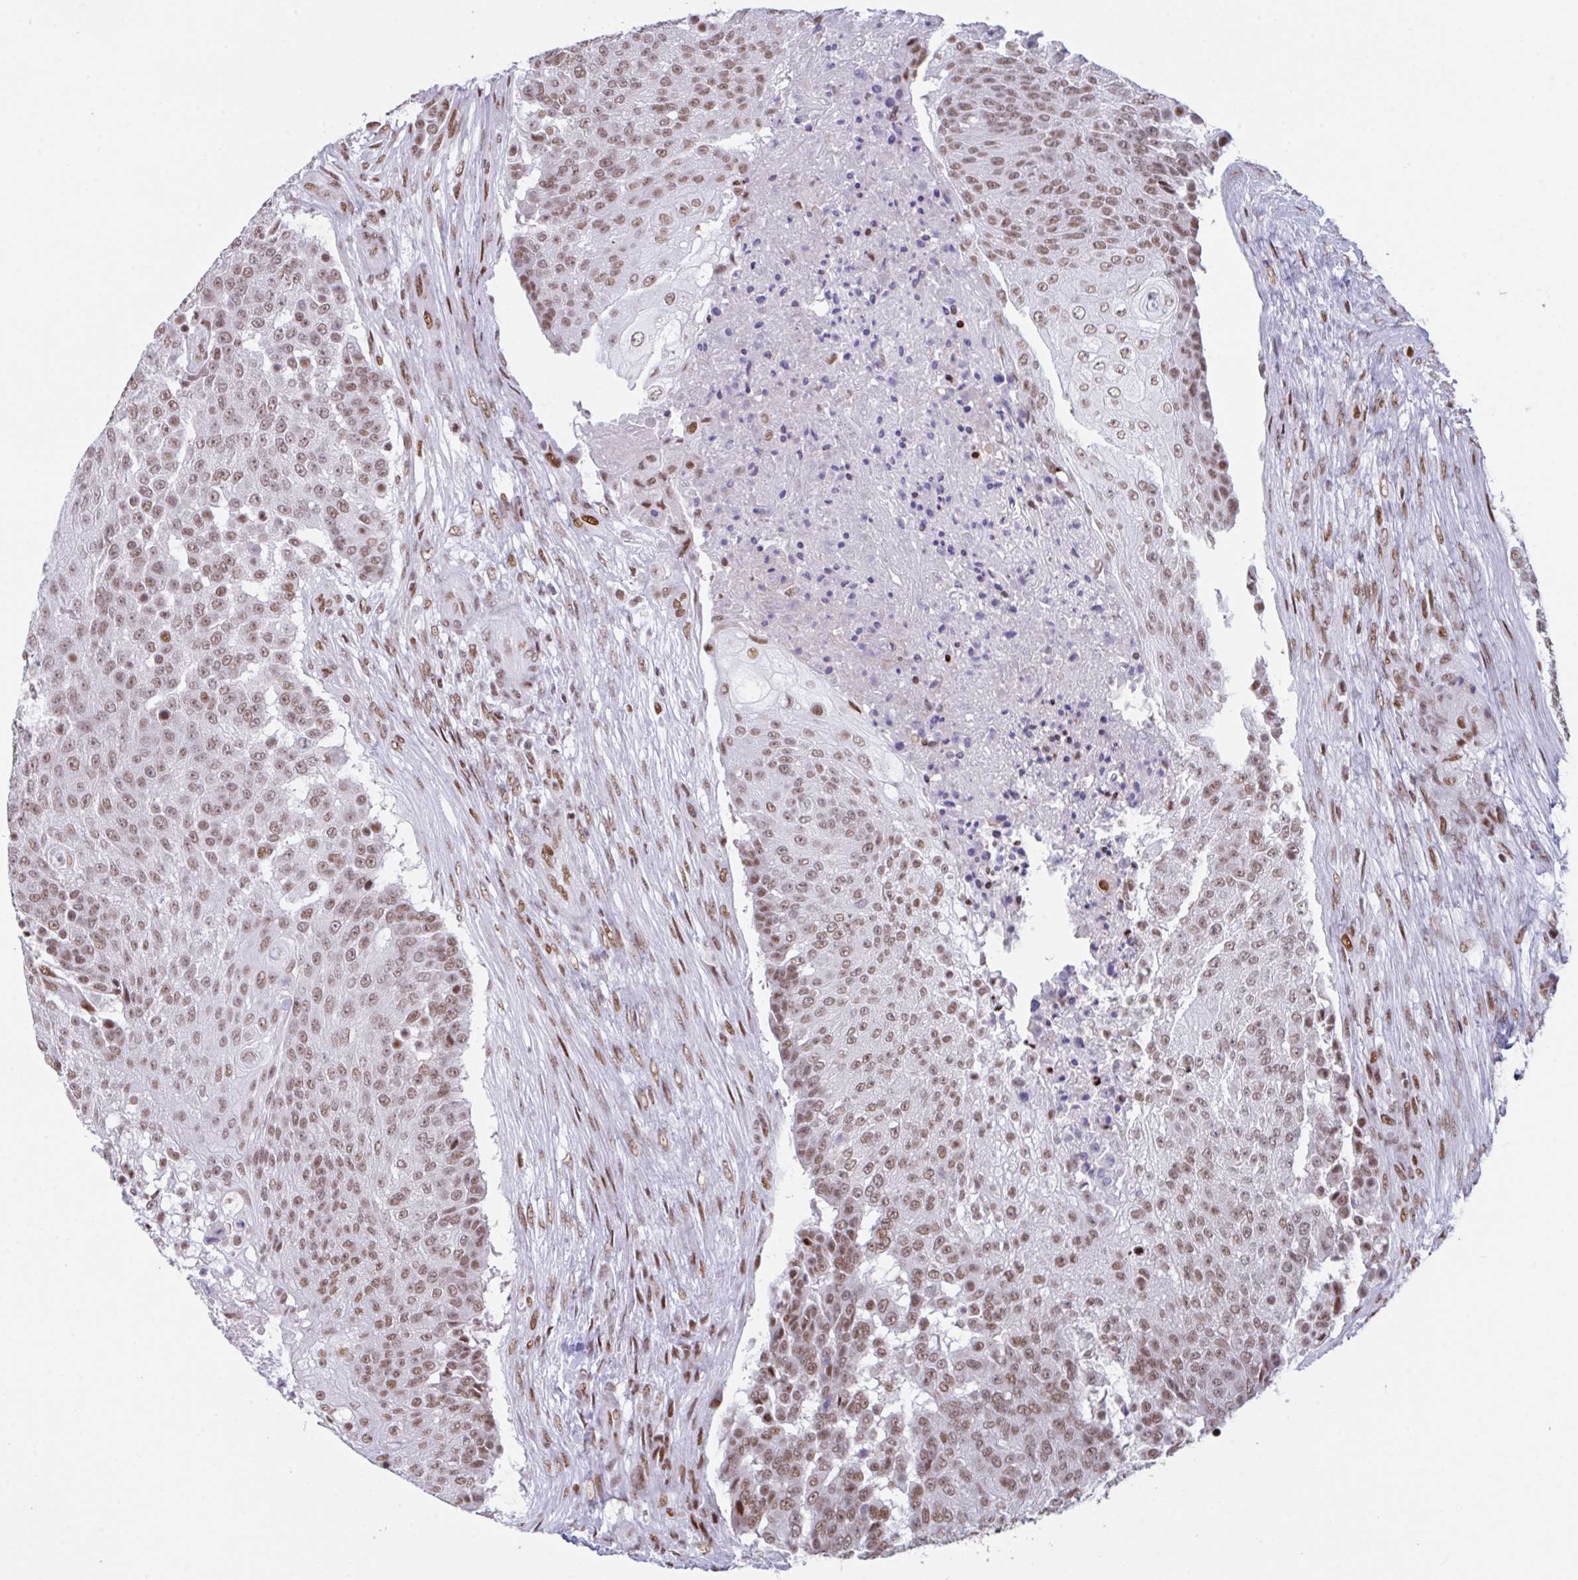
{"staining": {"intensity": "moderate", "quantity": ">75%", "location": "nuclear"}, "tissue": "urothelial cancer", "cell_type": "Tumor cells", "image_type": "cancer", "snomed": [{"axis": "morphology", "description": "Urothelial carcinoma, High grade"}, {"axis": "topography", "description": "Urinary bladder"}], "caption": "Immunohistochemical staining of urothelial cancer displays moderate nuclear protein positivity in approximately >75% of tumor cells.", "gene": "CLP1", "patient": {"sex": "female", "age": 63}}